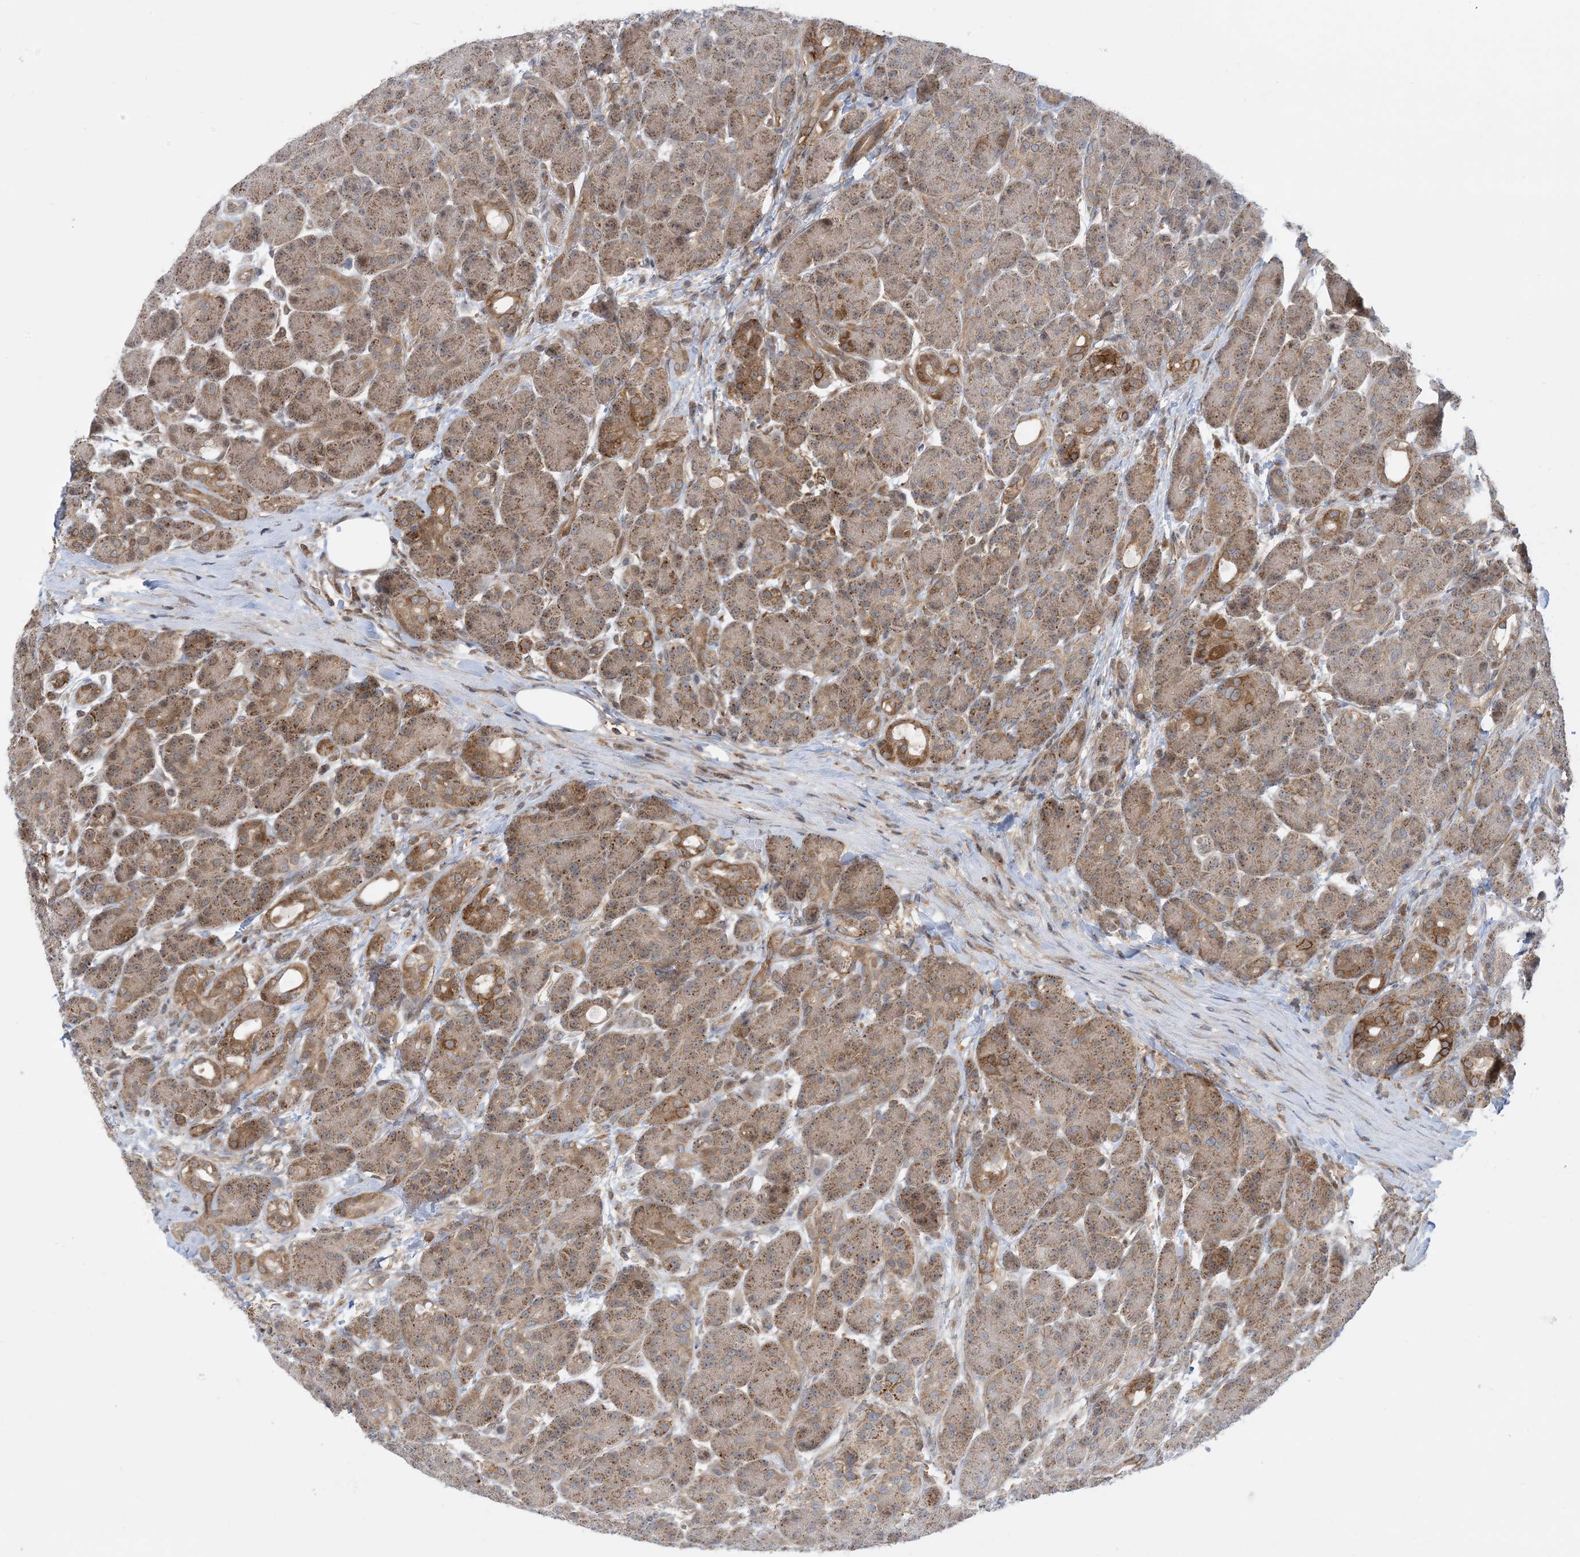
{"staining": {"intensity": "moderate", "quantity": ">75%", "location": "cytoplasmic/membranous"}, "tissue": "pancreas", "cell_type": "Exocrine glandular cells", "image_type": "normal", "snomed": [{"axis": "morphology", "description": "Normal tissue, NOS"}, {"axis": "topography", "description": "Pancreas"}], "caption": "Immunohistochemistry (IHC) image of normal pancreas: human pancreas stained using IHC displays medium levels of moderate protein expression localized specifically in the cytoplasmic/membranous of exocrine glandular cells, appearing as a cytoplasmic/membranous brown color.", "gene": "CASP4", "patient": {"sex": "male", "age": 63}}